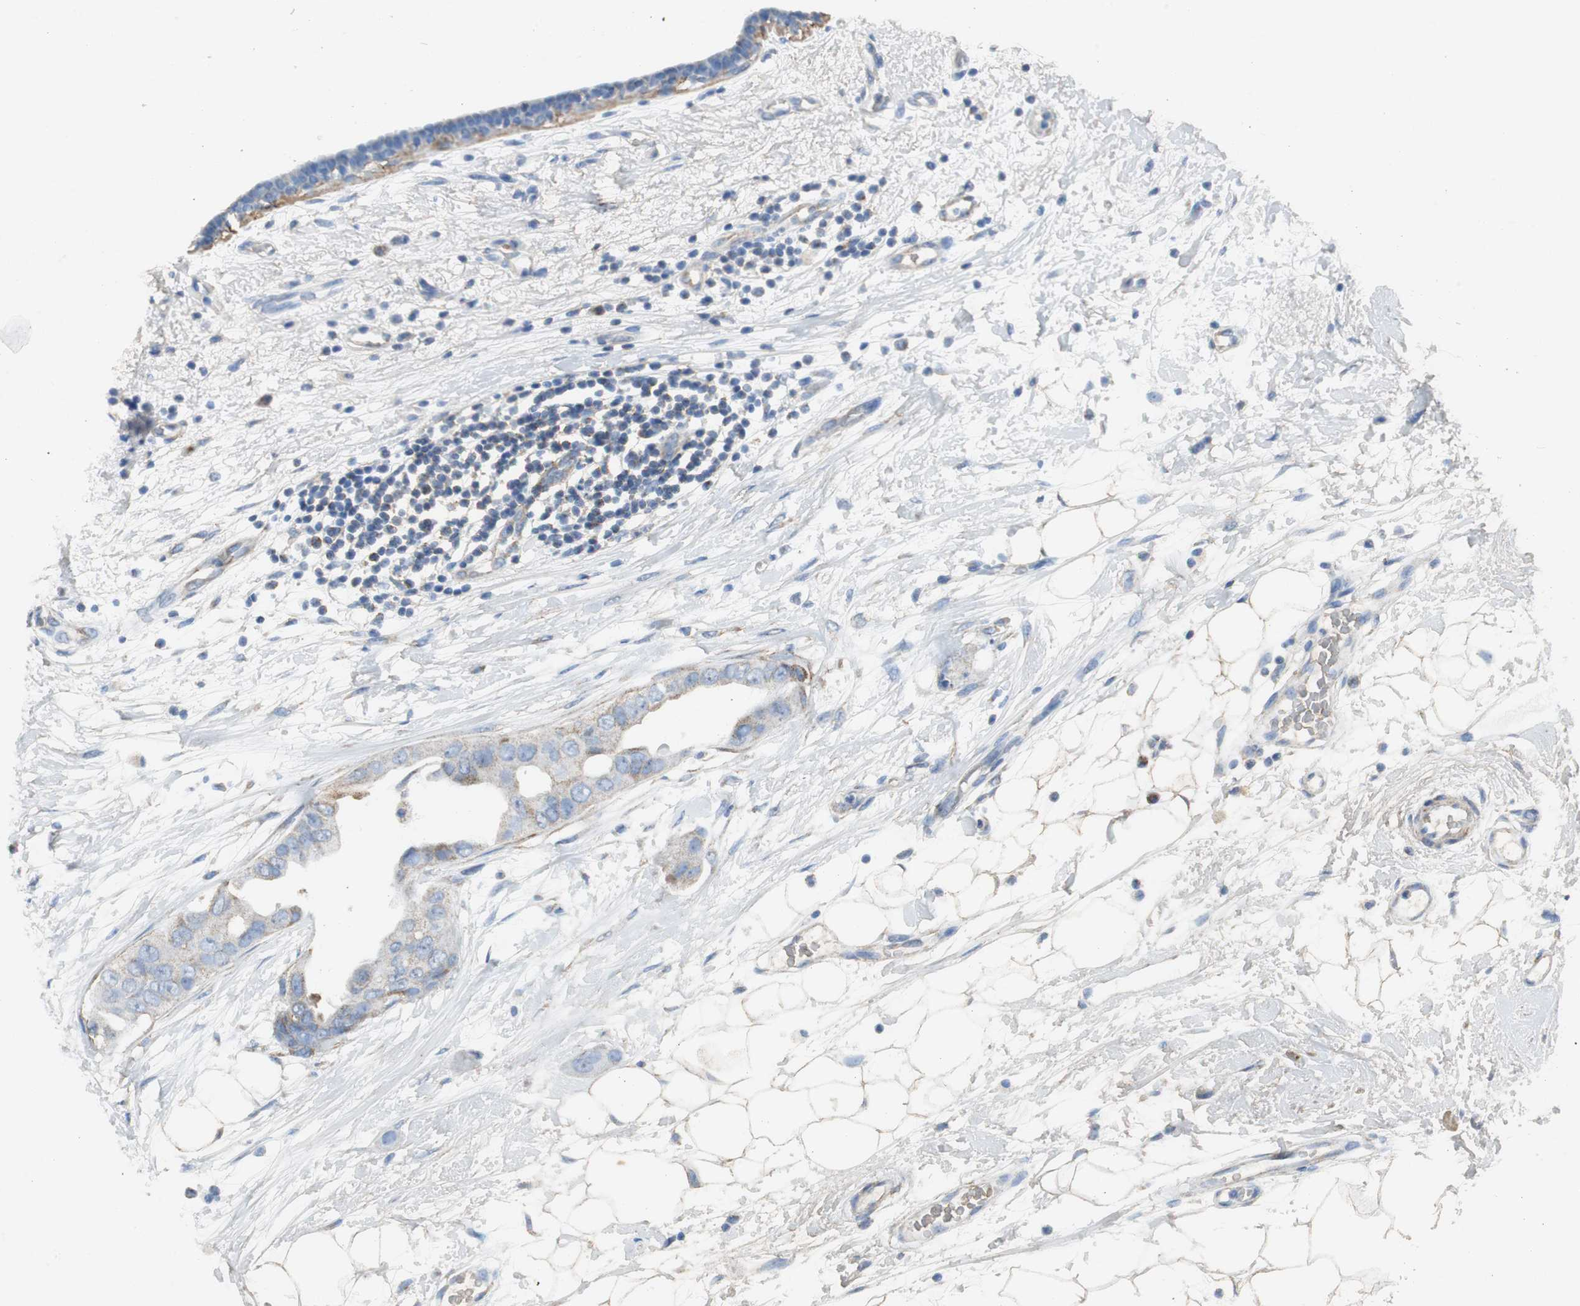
{"staining": {"intensity": "weak", "quantity": "<25%", "location": "cytoplasmic/membranous"}, "tissue": "breast cancer", "cell_type": "Tumor cells", "image_type": "cancer", "snomed": [{"axis": "morphology", "description": "Duct carcinoma"}, {"axis": "topography", "description": "Breast"}], "caption": "A micrograph of human breast cancer (infiltrating ductal carcinoma) is negative for staining in tumor cells. Brightfield microscopy of IHC stained with DAB (brown) and hematoxylin (blue), captured at high magnification.", "gene": "NNT", "patient": {"sex": "female", "age": 40}}